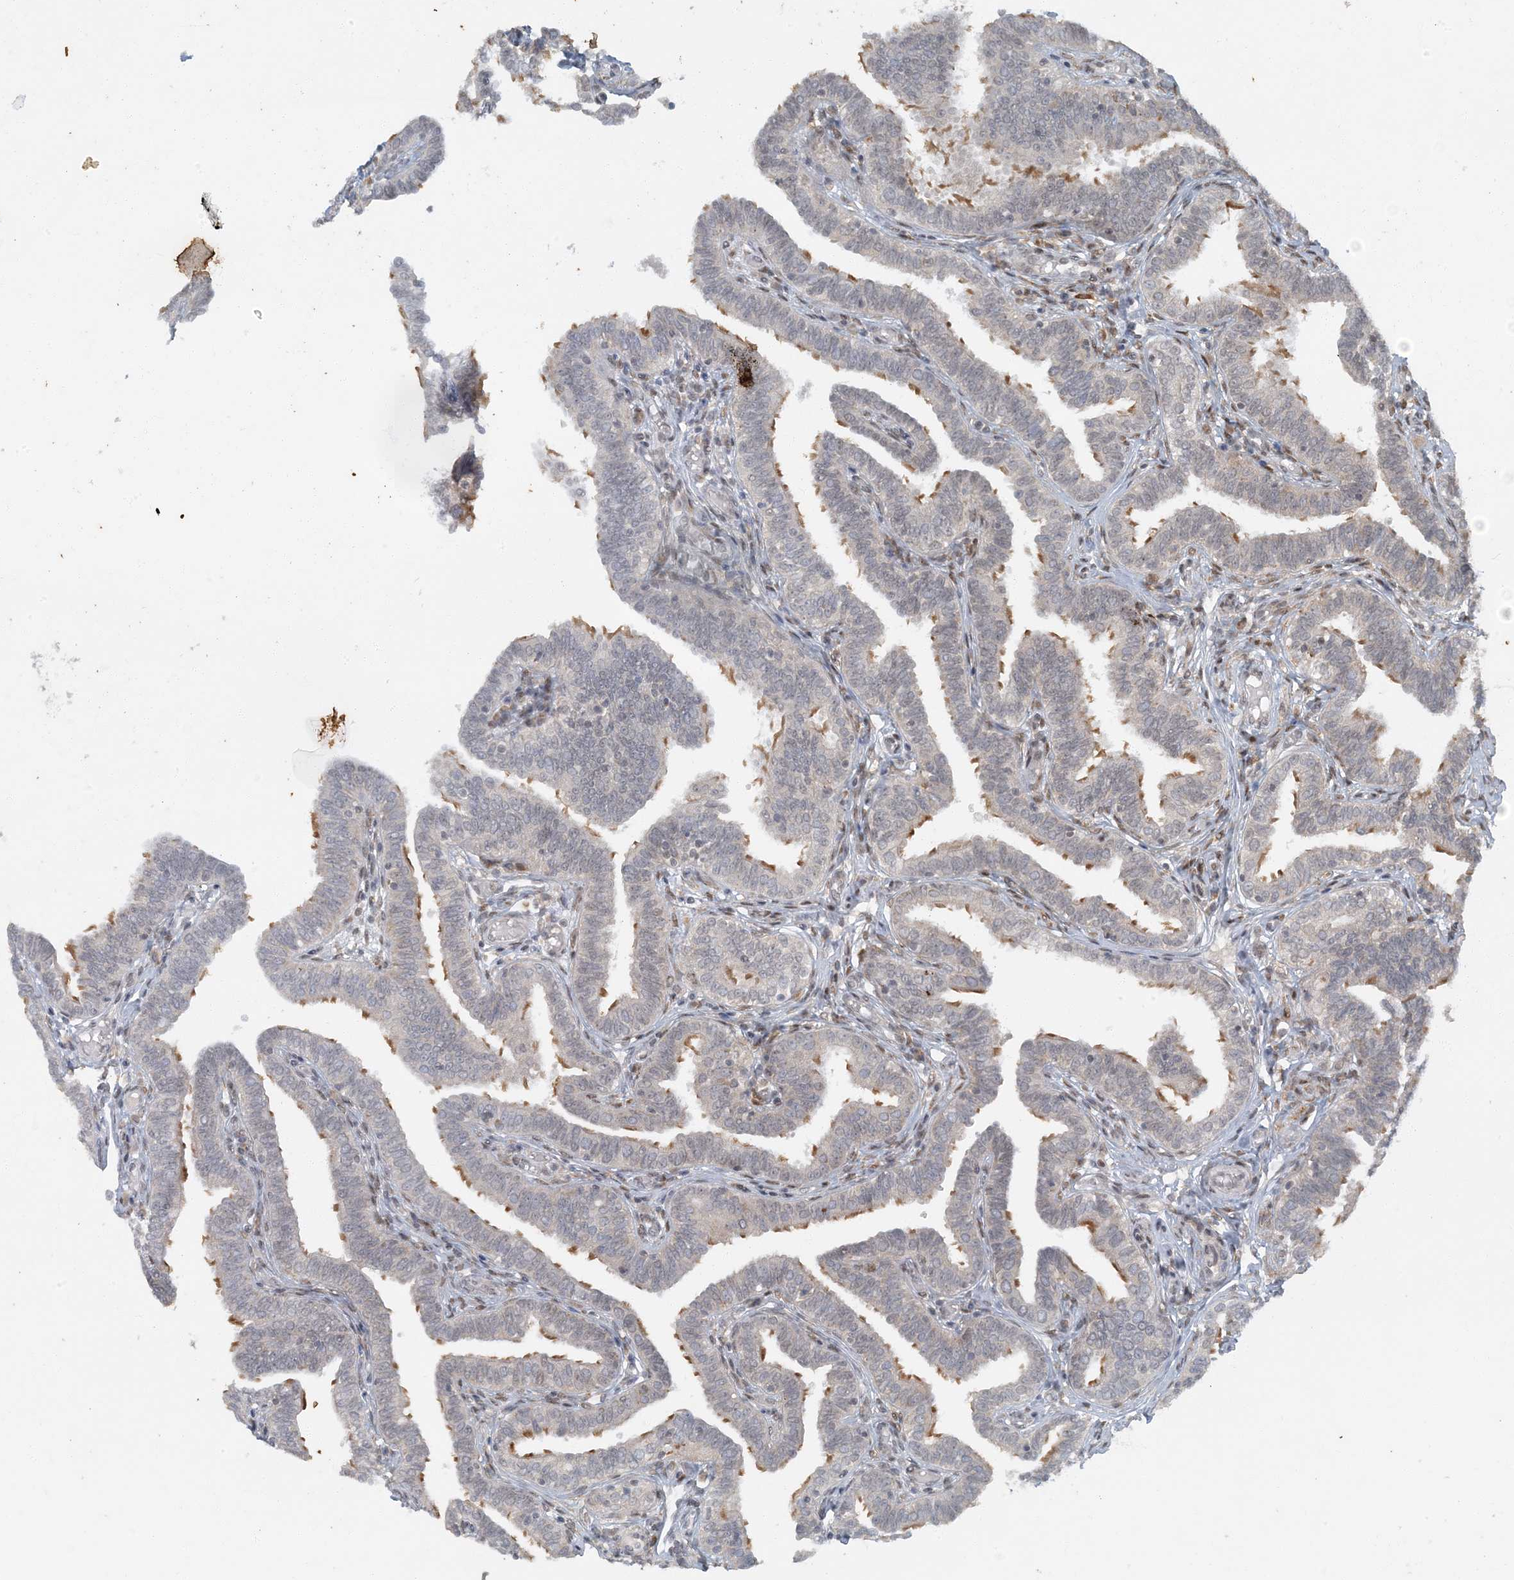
{"staining": {"intensity": "moderate", "quantity": "25%-75%", "location": "cytoplasmic/membranous,nuclear"}, "tissue": "fallopian tube", "cell_type": "Glandular cells", "image_type": "normal", "snomed": [{"axis": "morphology", "description": "Normal tissue, NOS"}, {"axis": "topography", "description": "Fallopian tube"}], "caption": "Protein positivity by immunohistochemistry exhibits moderate cytoplasmic/membranous,nuclear positivity in about 25%-75% of glandular cells in normal fallopian tube. (IHC, brightfield microscopy, high magnification).", "gene": "AK9", "patient": {"sex": "female", "age": 39}}